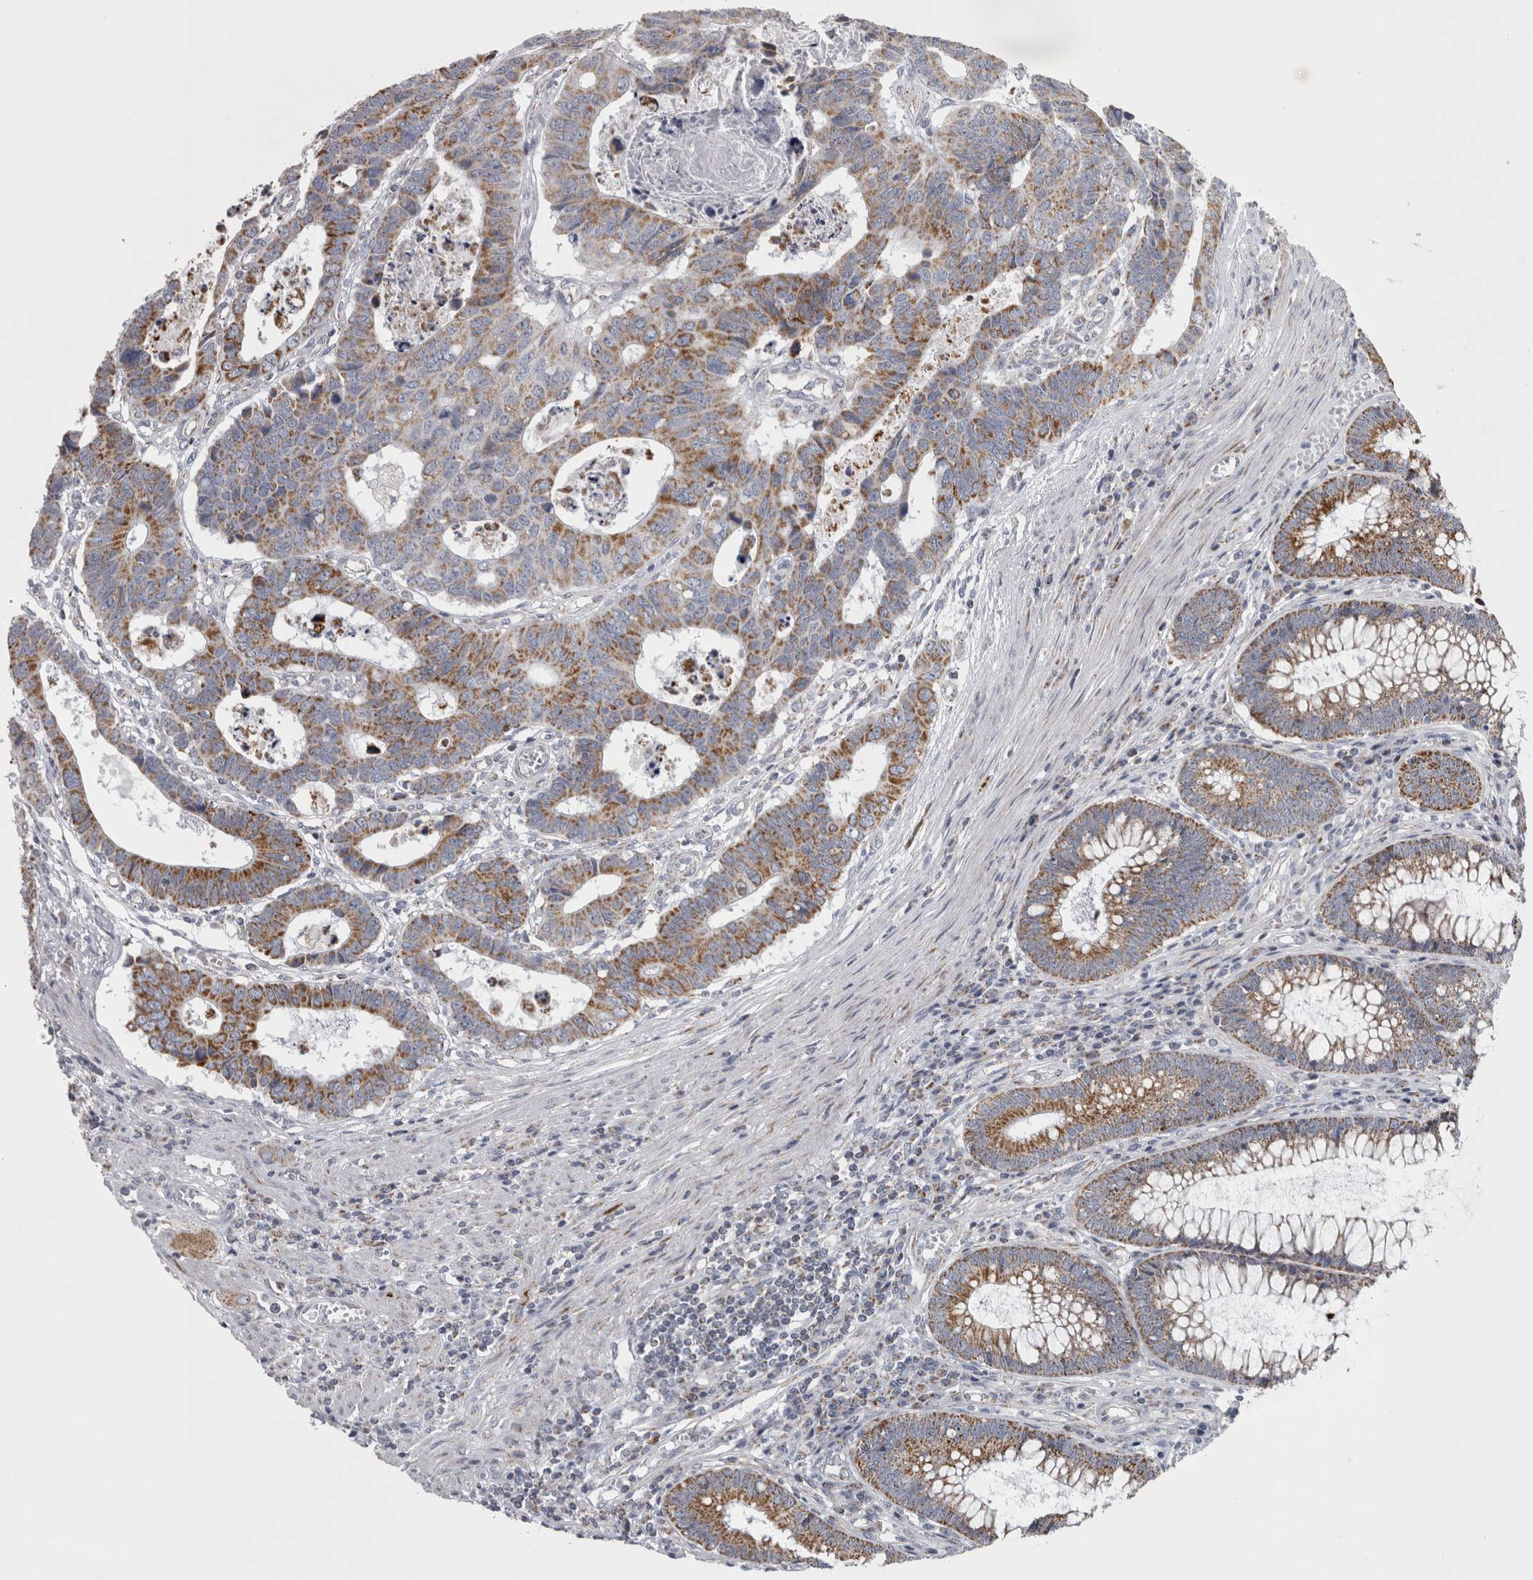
{"staining": {"intensity": "strong", "quantity": "25%-75%", "location": "cytoplasmic/membranous"}, "tissue": "colorectal cancer", "cell_type": "Tumor cells", "image_type": "cancer", "snomed": [{"axis": "morphology", "description": "Adenocarcinoma, NOS"}, {"axis": "topography", "description": "Rectum"}], "caption": "Strong cytoplasmic/membranous staining is present in about 25%-75% of tumor cells in colorectal cancer (adenocarcinoma). The protein is stained brown, and the nuclei are stained in blue (DAB (3,3'-diaminobenzidine) IHC with brightfield microscopy, high magnification).", "gene": "DBT", "patient": {"sex": "male", "age": 84}}